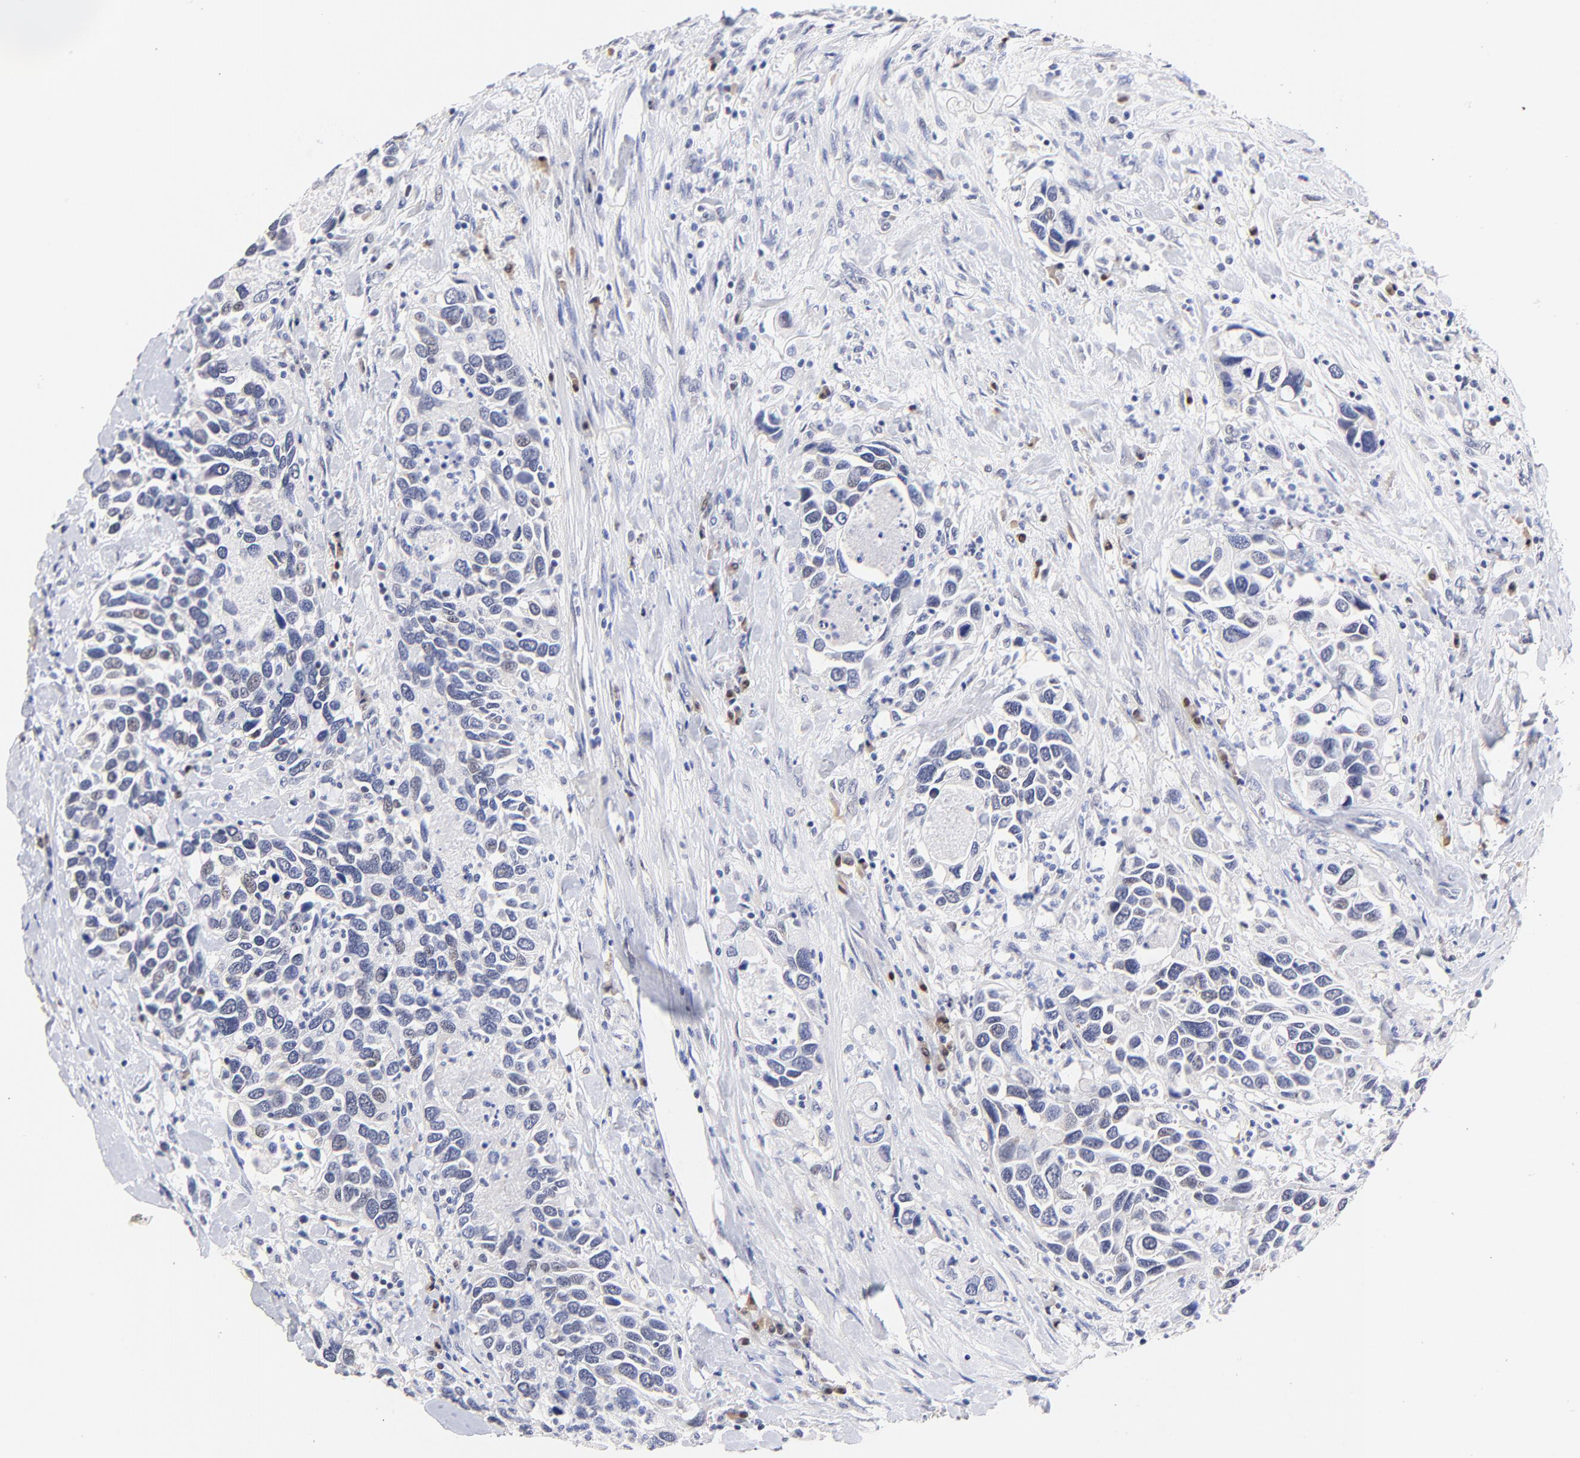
{"staining": {"intensity": "negative", "quantity": "none", "location": "none"}, "tissue": "urothelial cancer", "cell_type": "Tumor cells", "image_type": "cancer", "snomed": [{"axis": "morphology", "description": "Urothelial carcinoma, High grade"}, {"axis": "topography", "description": "Urinary bladder"}], "caption": "Tumor cells show no significant protein expression in high-grade urothelial carcinoma. (IHC, brightfield microscopy, high magnification).", "gene": "ZNF155", "patient": {"sex": "male", "age": 66}}